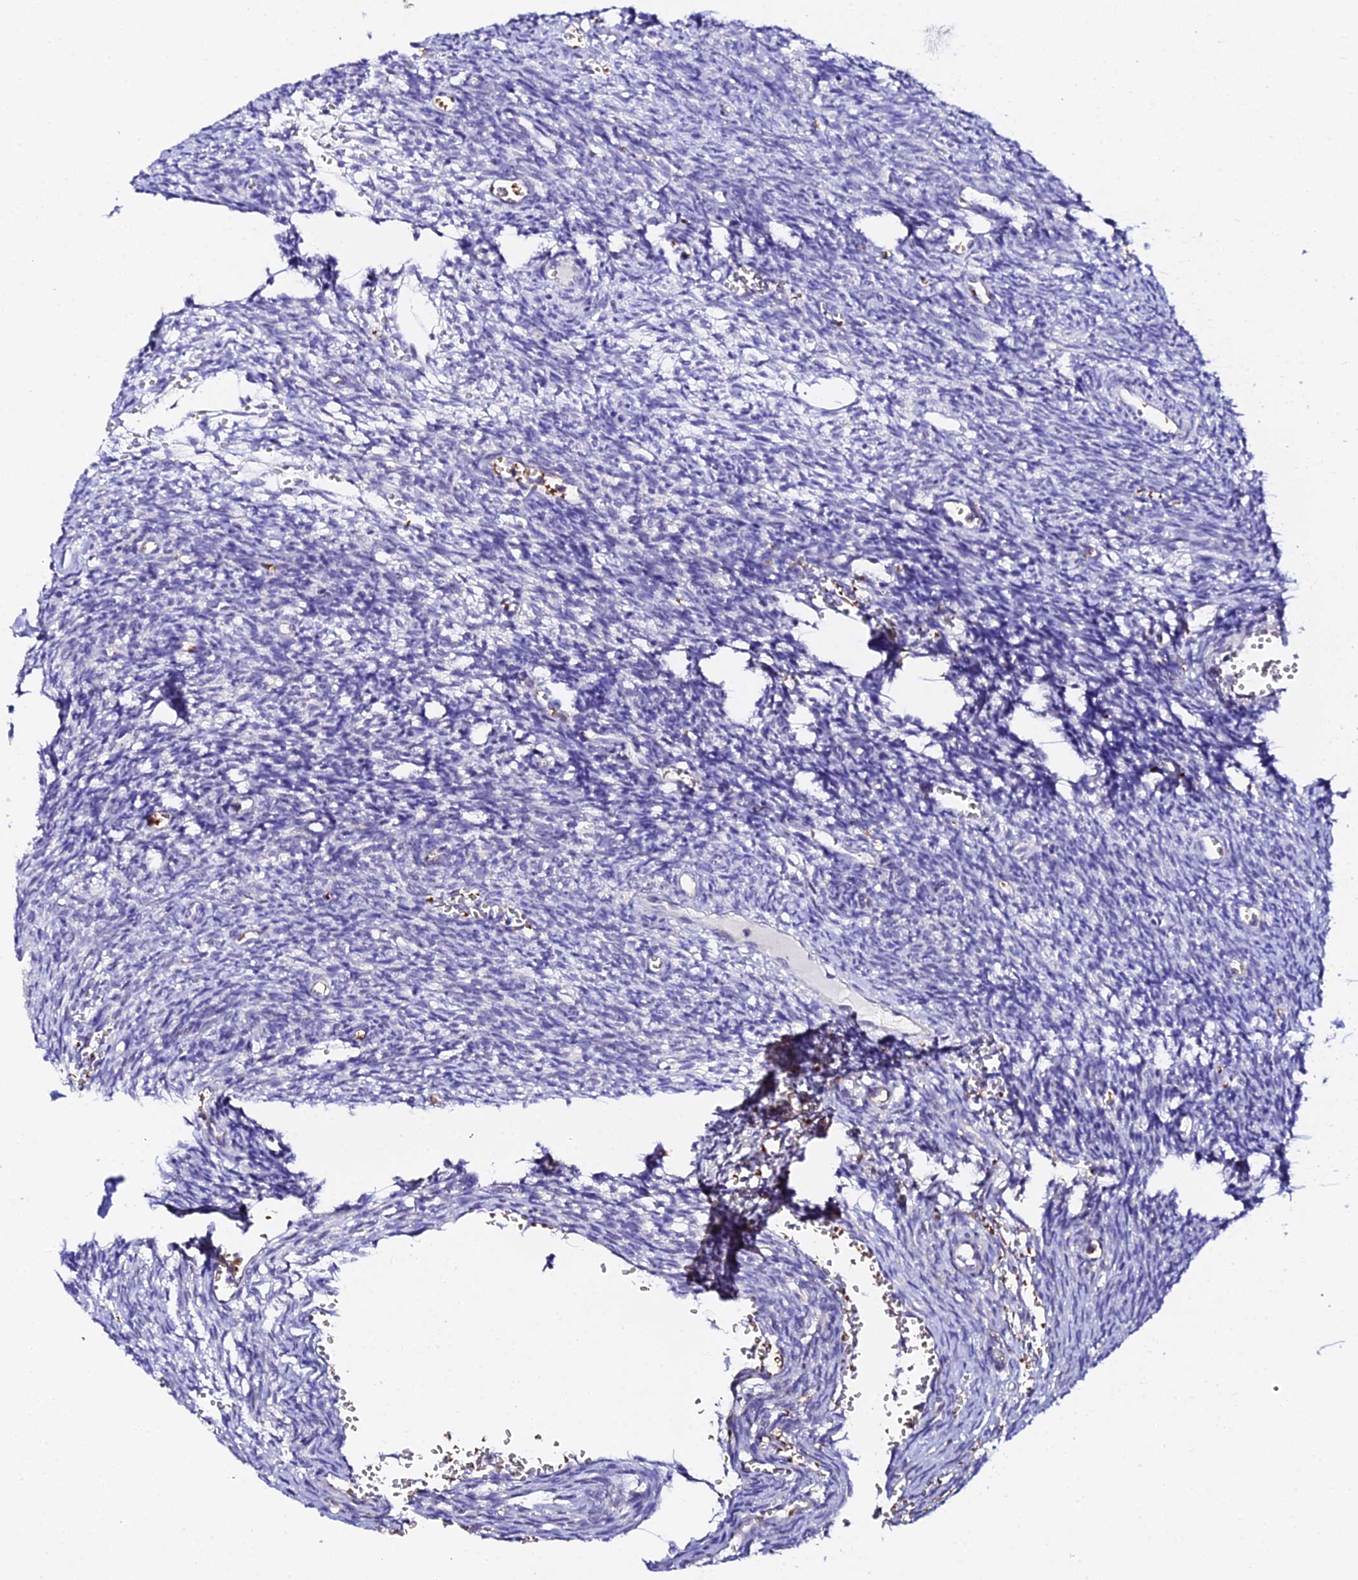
{"staining": {"intensity": "negative", "quantity": "none", "location": "none"}, "tissue": "ovary", "cell_type": "Ovarian stroma cells", "image_type": "normal", "snomed": [{"axis": "morphology", "description": "Normal tissue, NOS"}, {"axis": "topography", "description": "Ovary"}], "caption": "An image of human ovary is negative for staining in ovarian stroma cells. The staining is performed using DAB brown chromogen with nuclei counter-stained in using hematoxylin.", "gene": "CFAP45", "patient": {"sex": "female", "age": 39}}